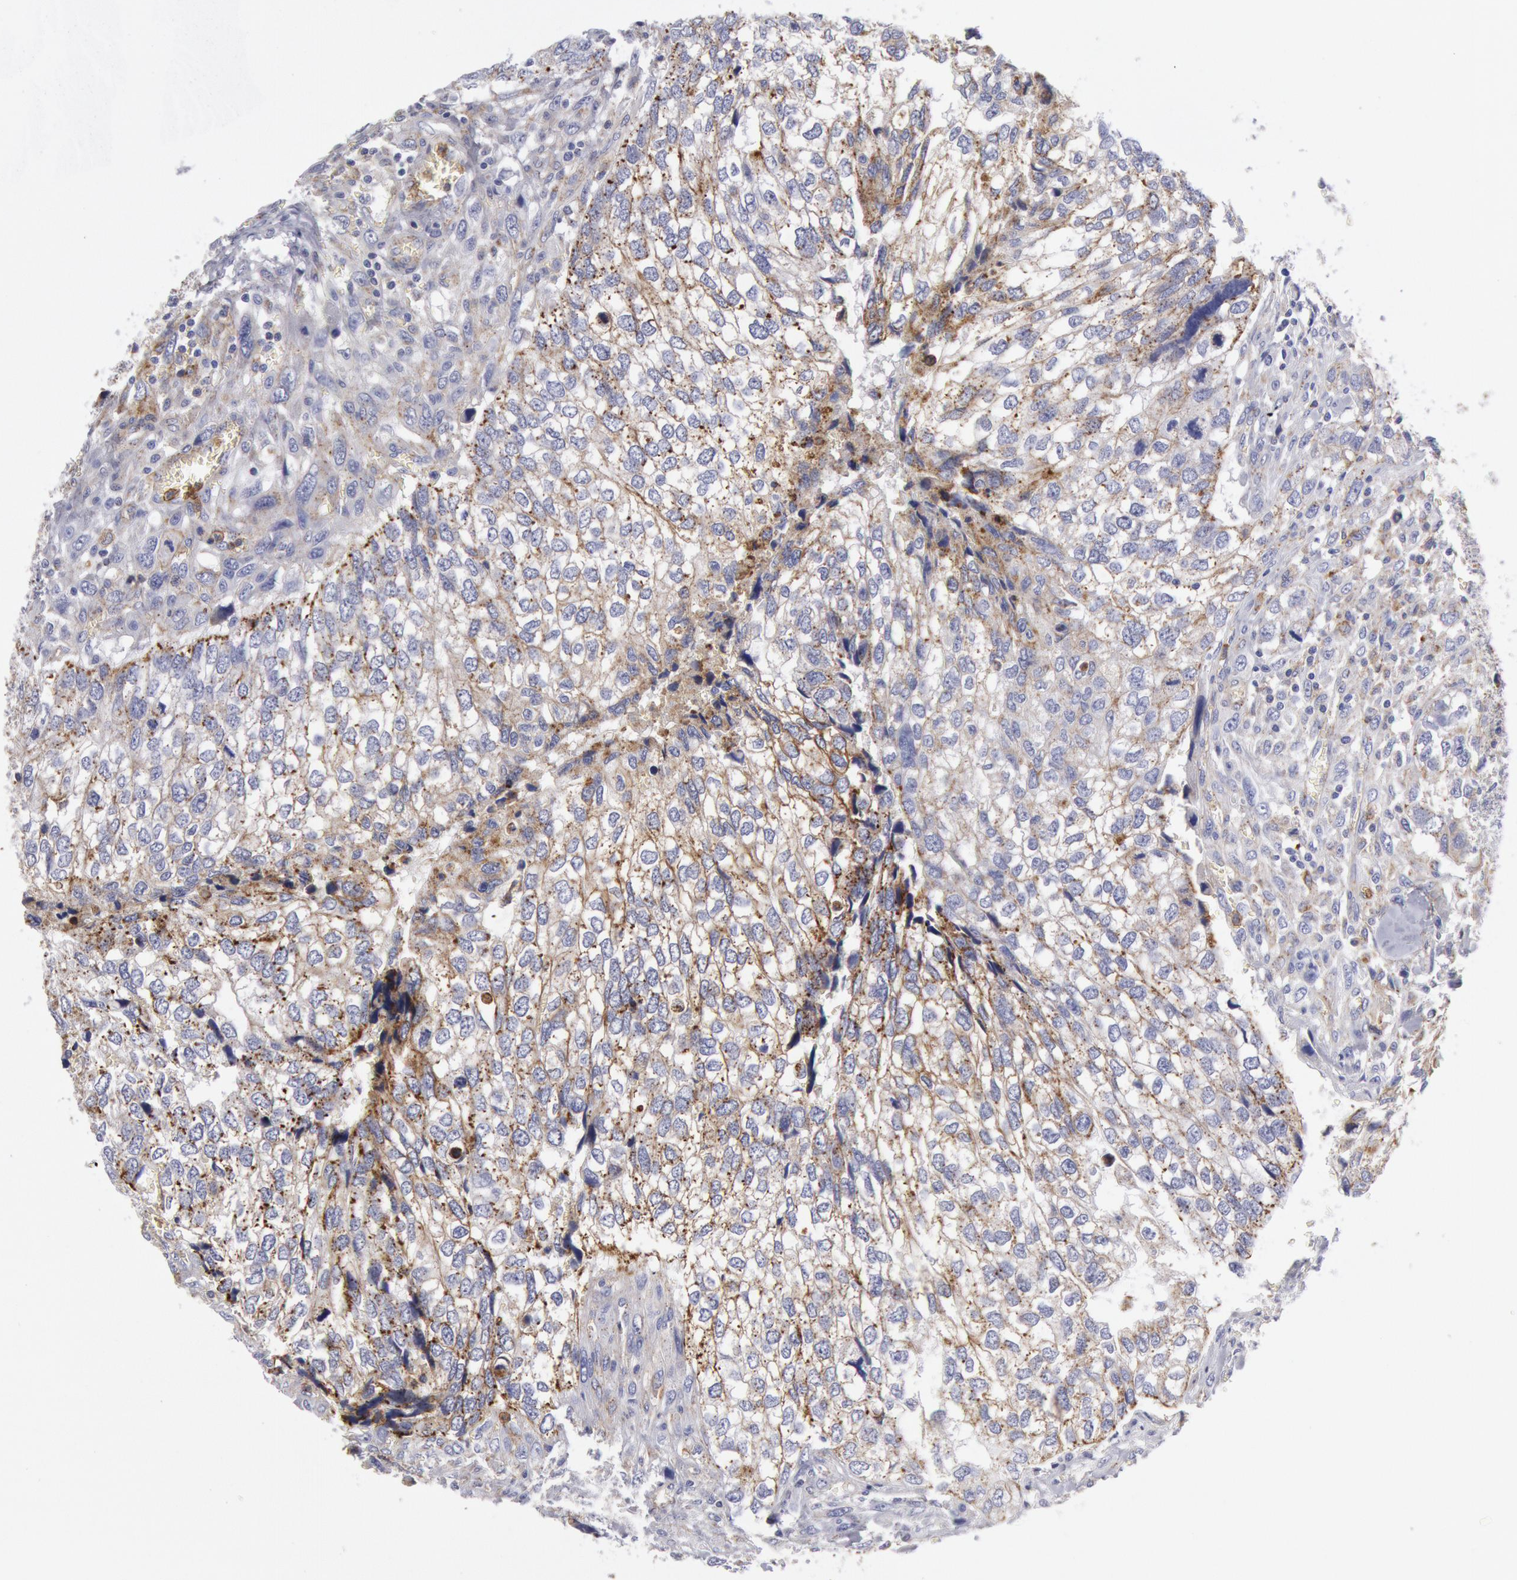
{"staining": {"intensity": "negative", "quantity": "none", "location": "none"}, "tissue": "breast cancer", "cell_type": "Tumor cells", "image_type": "cancer", "snomed": [{"axis": "morphology", "description": "Neoplasm, malignant, NOS"}, {"axis": "topography", "description": "Breast"}], "caption": "This micrograph is of breast cancer stained with immunohistochemistry to label a protein in brown with the nuclei are counter-stained blue. There is no positivity in tumor cells.", "gene": "FLOT1", "patient": {"sex": "female", "age": 50}}